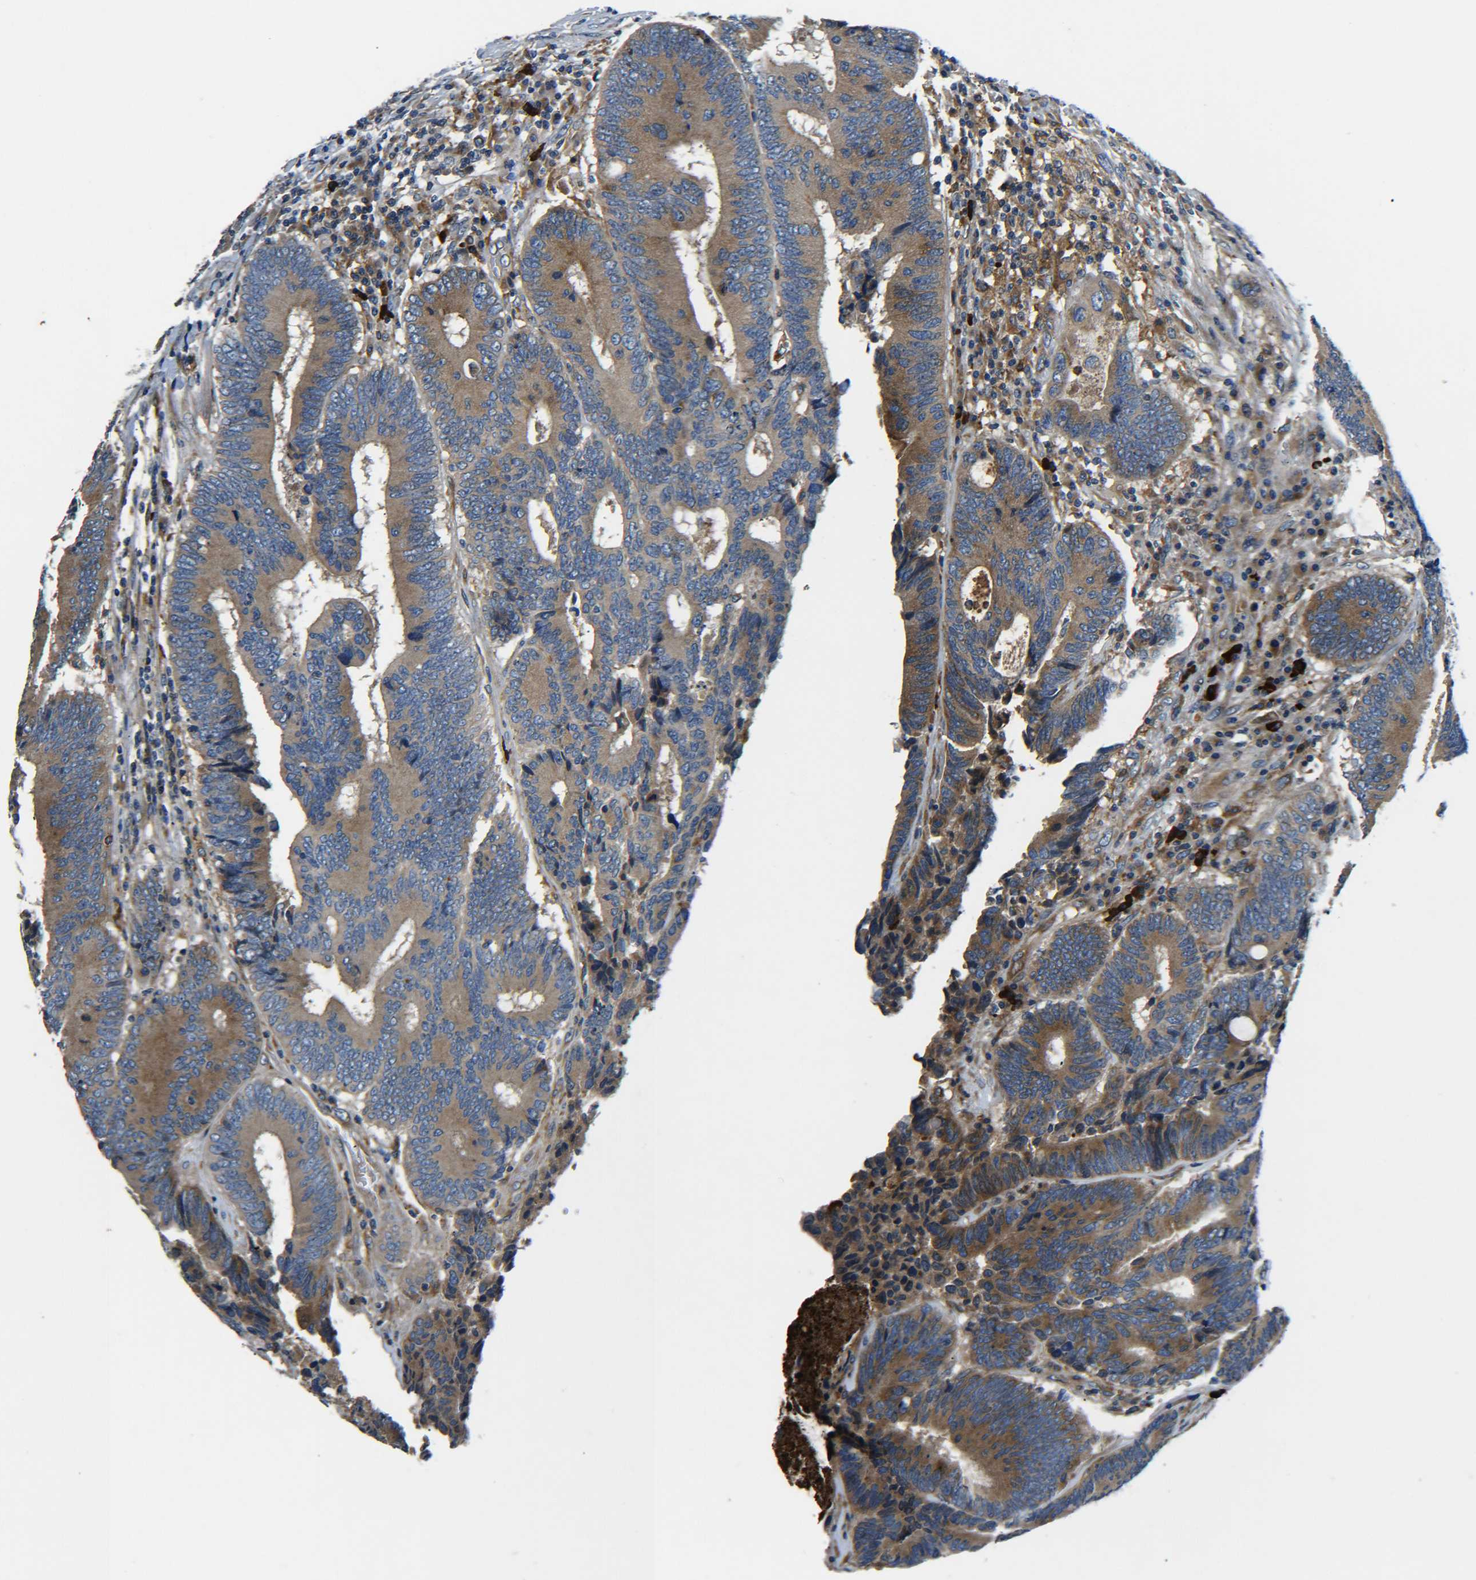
{"staining": {"intensity": "moderate", "quantity": ">75%", "location": "cytoplasmic/membranous"}, "tissue": "colorectal cancer", "cell_type": "Tumor cells", "image_type": "cancer", "snomed": [{"axis": "morphology", "description": "Adenocarcinoma, NOS"}, {"axis": "topography", "description": "Colon"}], "caption": "Tumor cells exhibit medium levels of moderate cytoplasmic/membranous expression in about >75% of cells in adenocarcinoma (colorectal).", "gene": "RAB1B", "patient": {"sex": "female", "age": 78}}